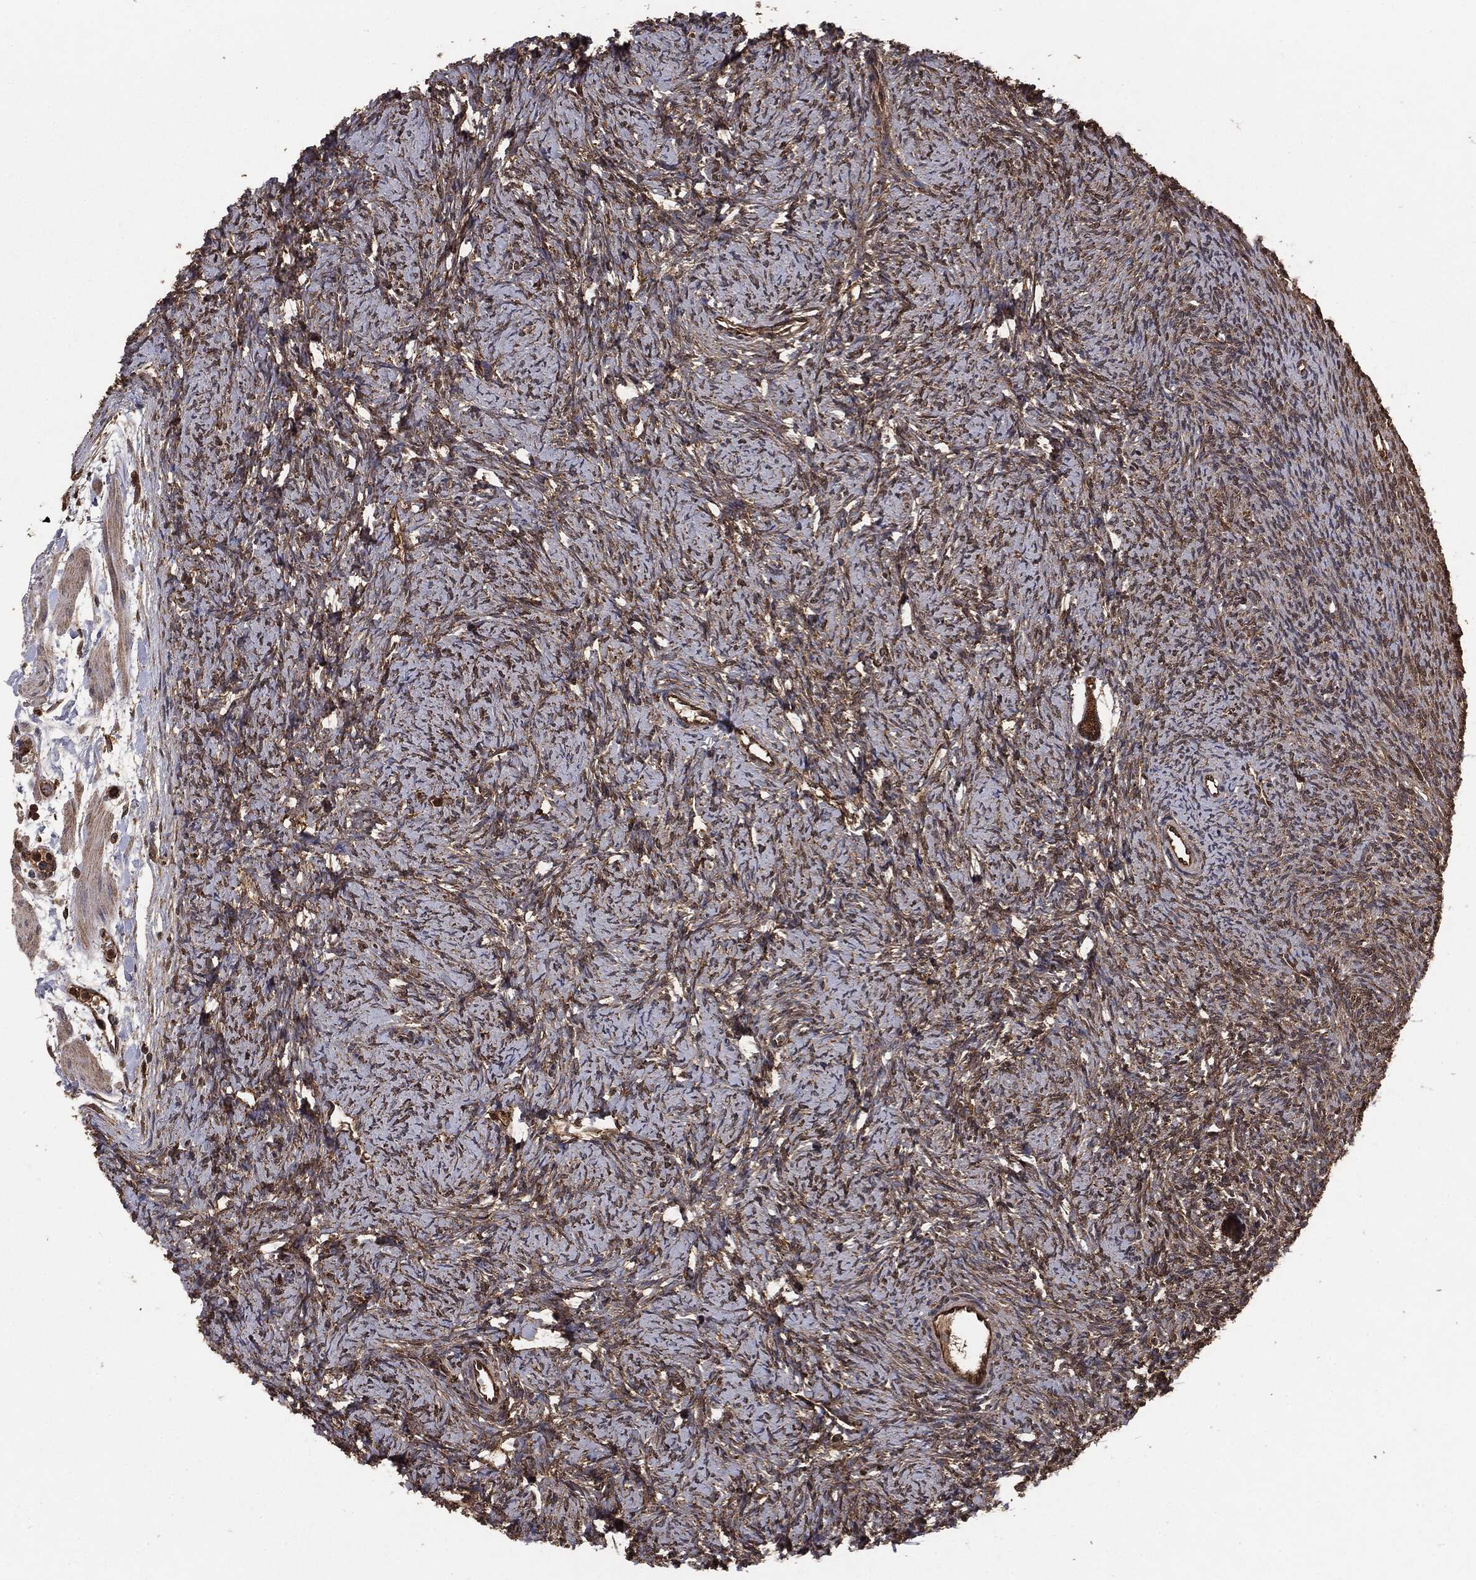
{"staining": {"intensity": "strong", "quantity": ">75%", "location": "cytoplasmic/membranous"}, "tissue": "ovary", "cell_type": "Follicle cells", "image_type": "normal", "snomed": [{"axis": "morphology", "description": "Normal tissue, NOS"}, {"axis": "topography", "description": "Fallopian tube"}, {"axis": "topography", "description": "Ovary"}], "caption": "Protein expression analysis of unremarkable ovary shows strong cytoplasmic/membranous expression in approximately >75% of follicle cells.", "gene": "NME1", "patient": {"sex": "female", "age": 33}}